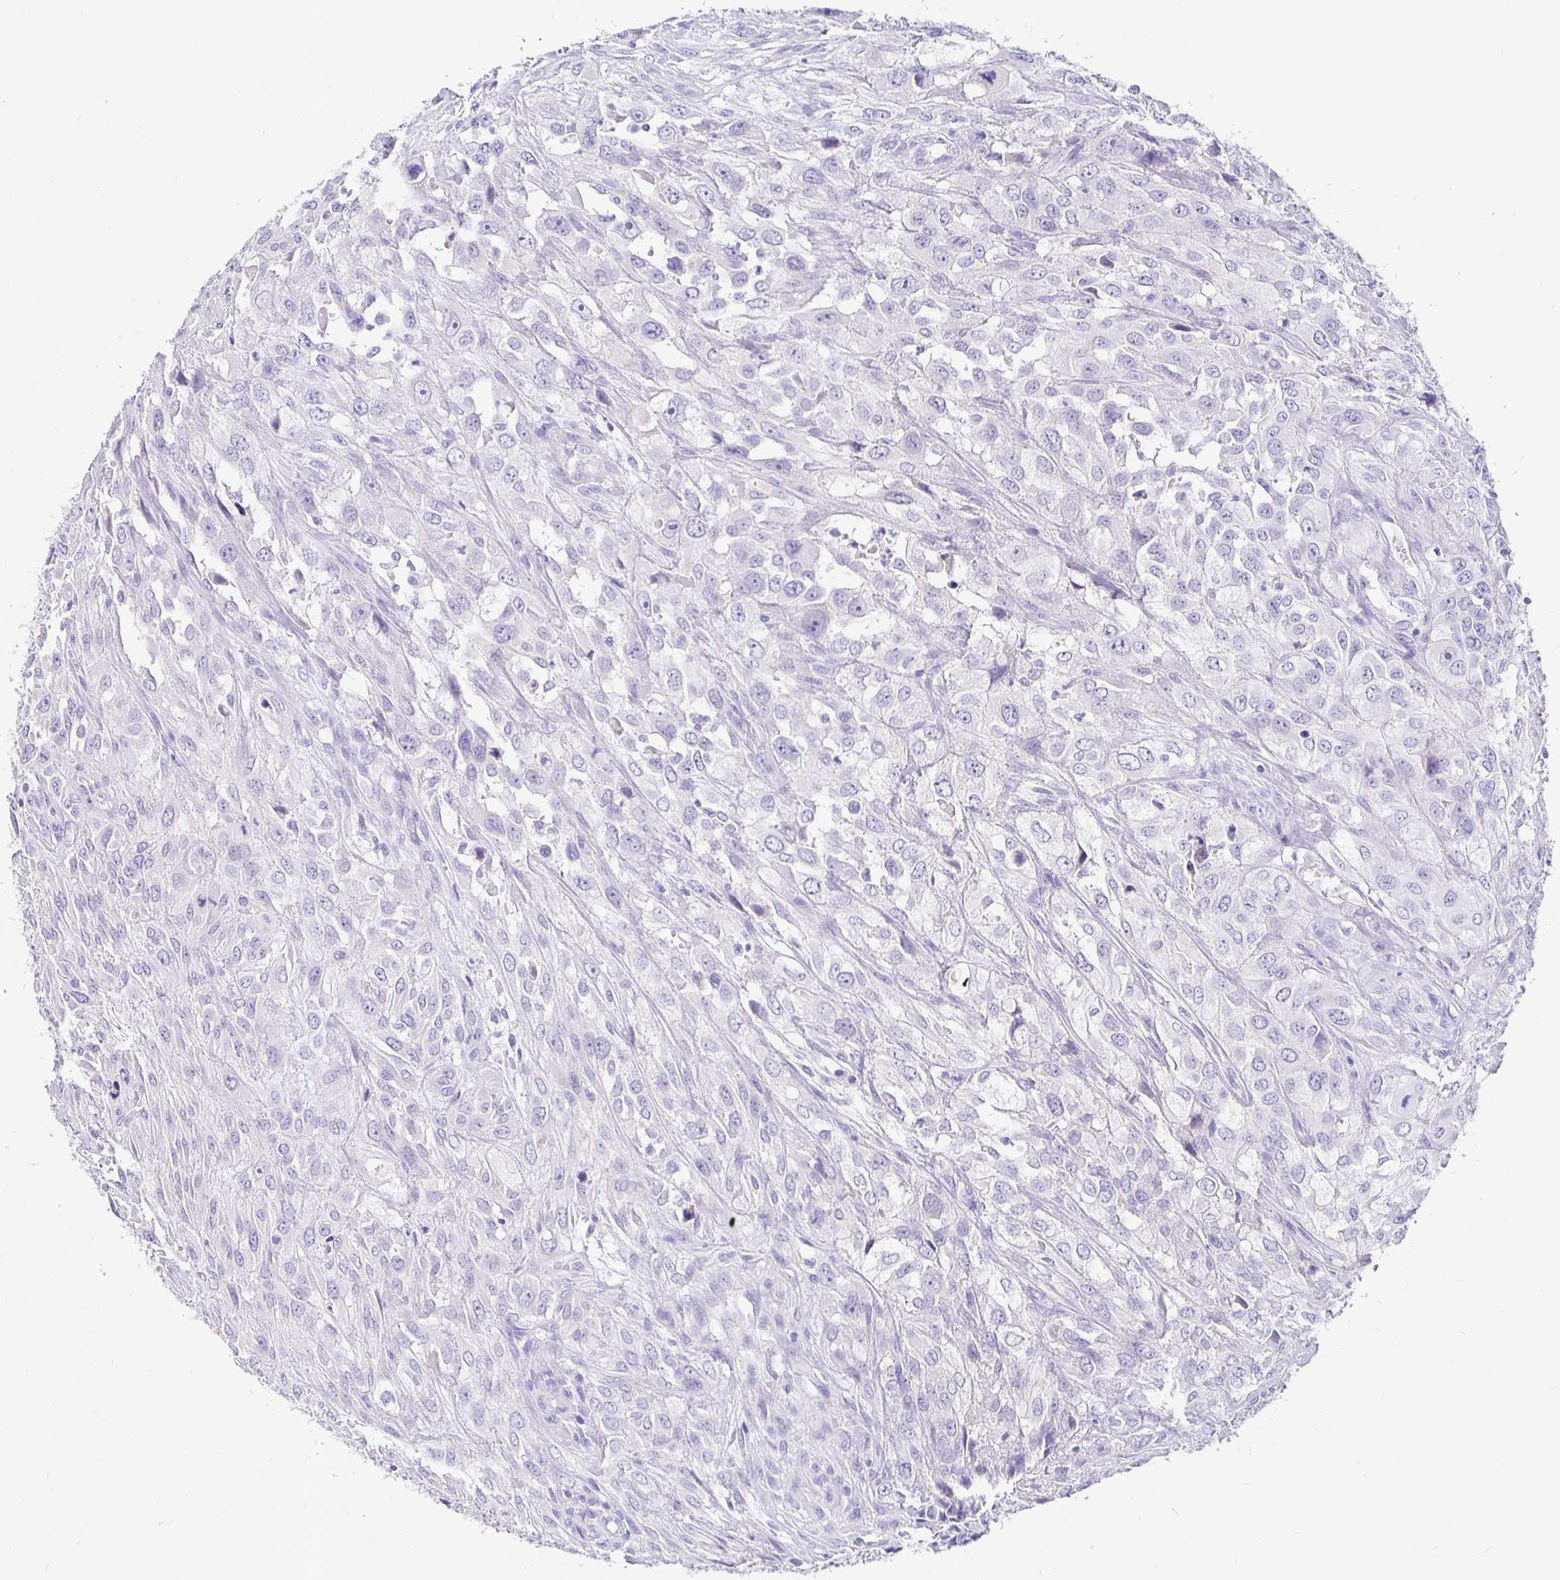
{"staining": {"intensity": "negative", "quantity": "none", "location": "none"}, "tissue": "urothelial cancer", "cell_type": "Tumor cells", "image_type": "cancer", "snomed": [{"axis": "morphology", "description": "Urothelial carcinoma, High grade"}, {"axis": "topography", "description": "Urinary bladder"}], "caption": "There is no significant positivity in tumor cells of high-grade urothelial carcinoma. Brightfield microscopy of immunohistochemistry stained with DAB (3,3'-diaminobenzidine) (brown) and hematoxylin (blue), captured at high magnification.", "gene": "TPTE", "patient": {"sex": "male", "age": 67}}